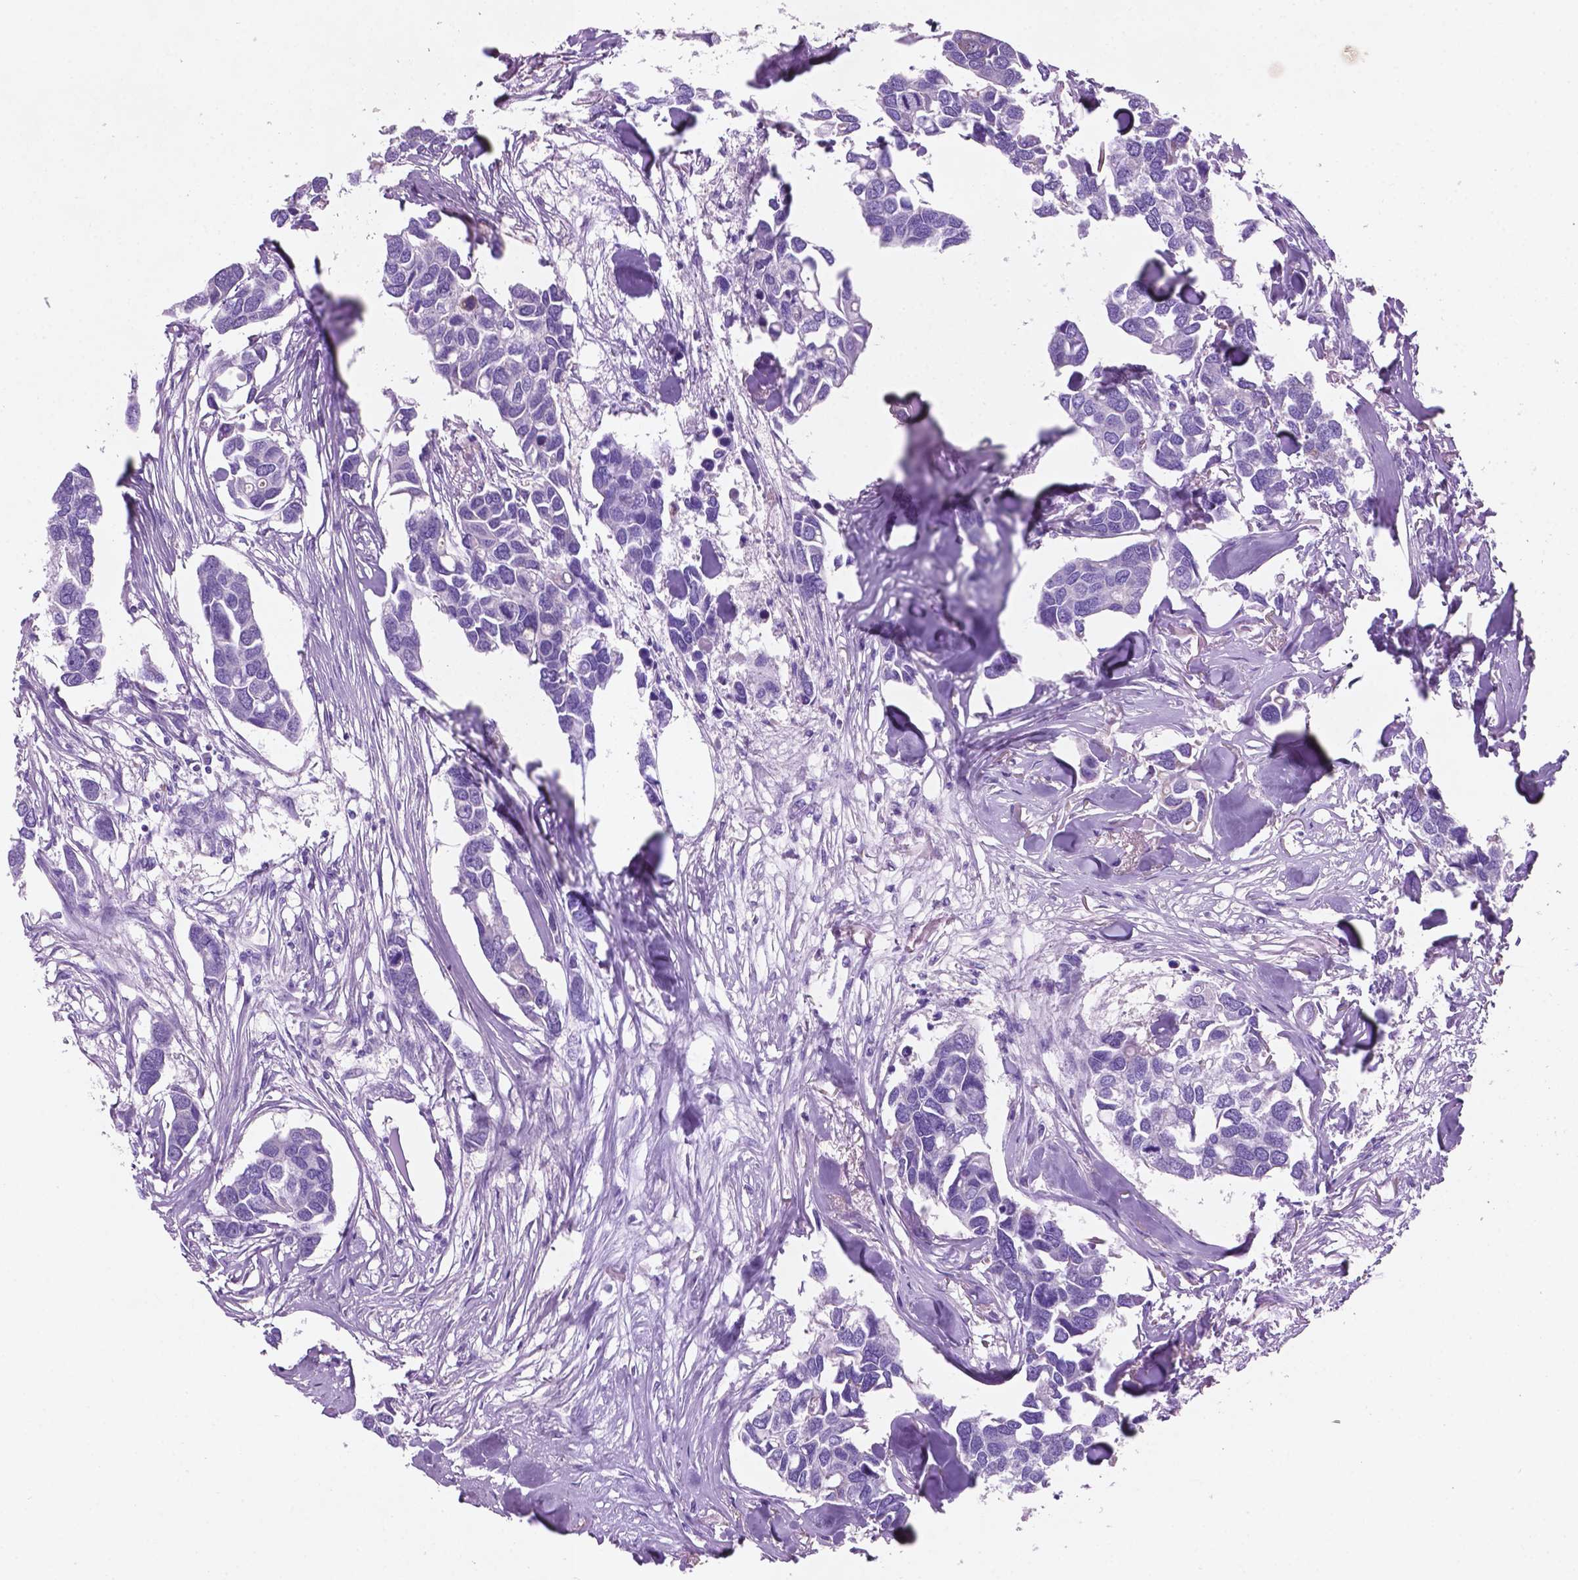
{"staining": {"intensity": "negative", "quantity": "none", "location": "none"}, "tissue": "breast cancer", "cell_type": "Tumor cells", "image_type": "cancer", "snomed": [{"axis": "morphology", "description": "Duct carcinoma"}, {"axis": "topography", "description": "Breast"}], "caption": "There is no significant expression in tumor cells of breast cancer.", "gene": "POU4F1", "patient": {"sex": "female", "age": 83}}